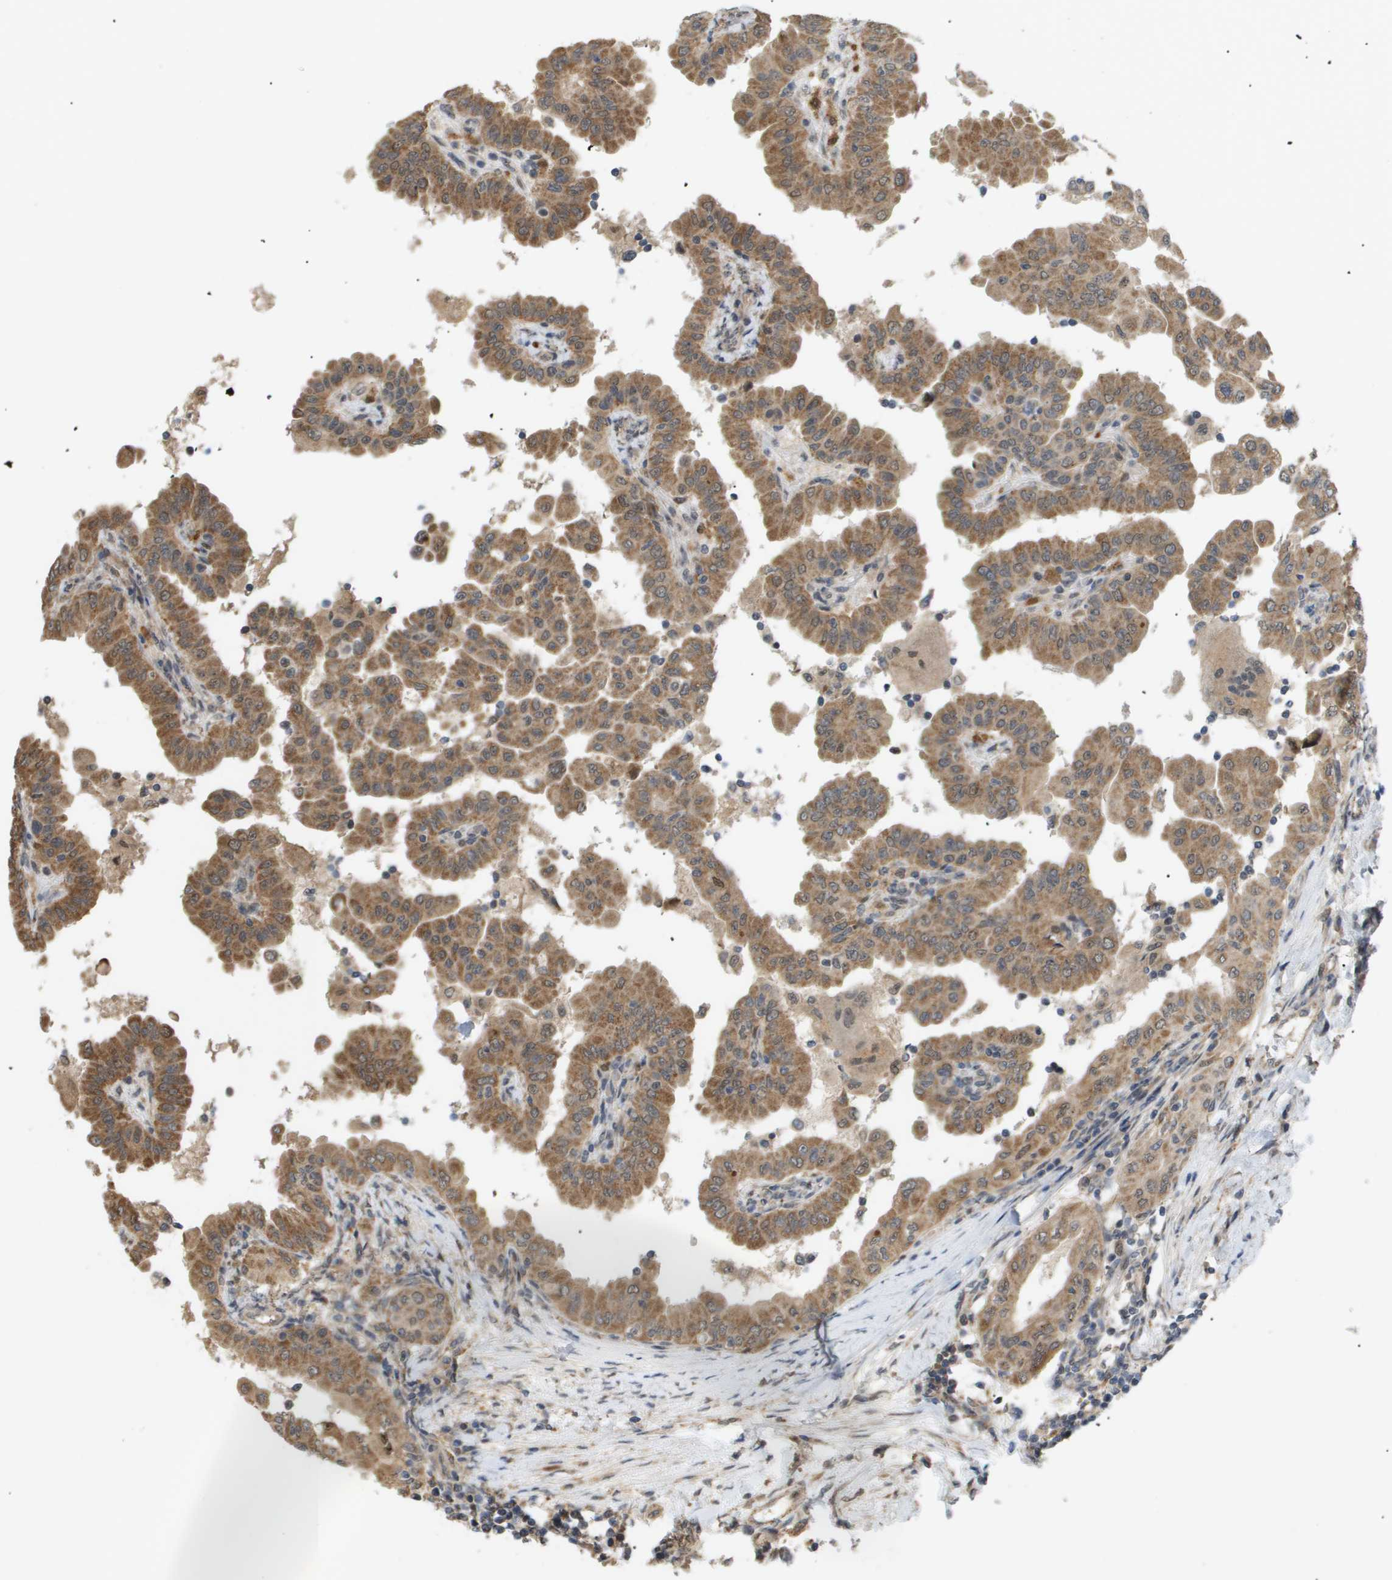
{"staining": {"intensity": "moderate", "quantity": ">75%", "location": "cytoplasmic/membranous"}, "tissue": "thyroid cancer", "cell_type": "Tumor cells", "image_type": "cancer", "snomed": [{"axis": "morphology", "description": "Papillary adenocarcinoma, NOS"}, {"axis": "topography", "description": "Thyroid gland"}], "caption": "Immunohistochemistry (IHC) histopathology image of human thyroid cancer (papillary adenocarcinoma) stained for a protein (brown), which reveals medium levels of moderate cytoplasmic/membranous positivity in approximately >75% of tumor cells.", "gene": "PDGFB", "patient": {"sex": "male", "age": 33}}